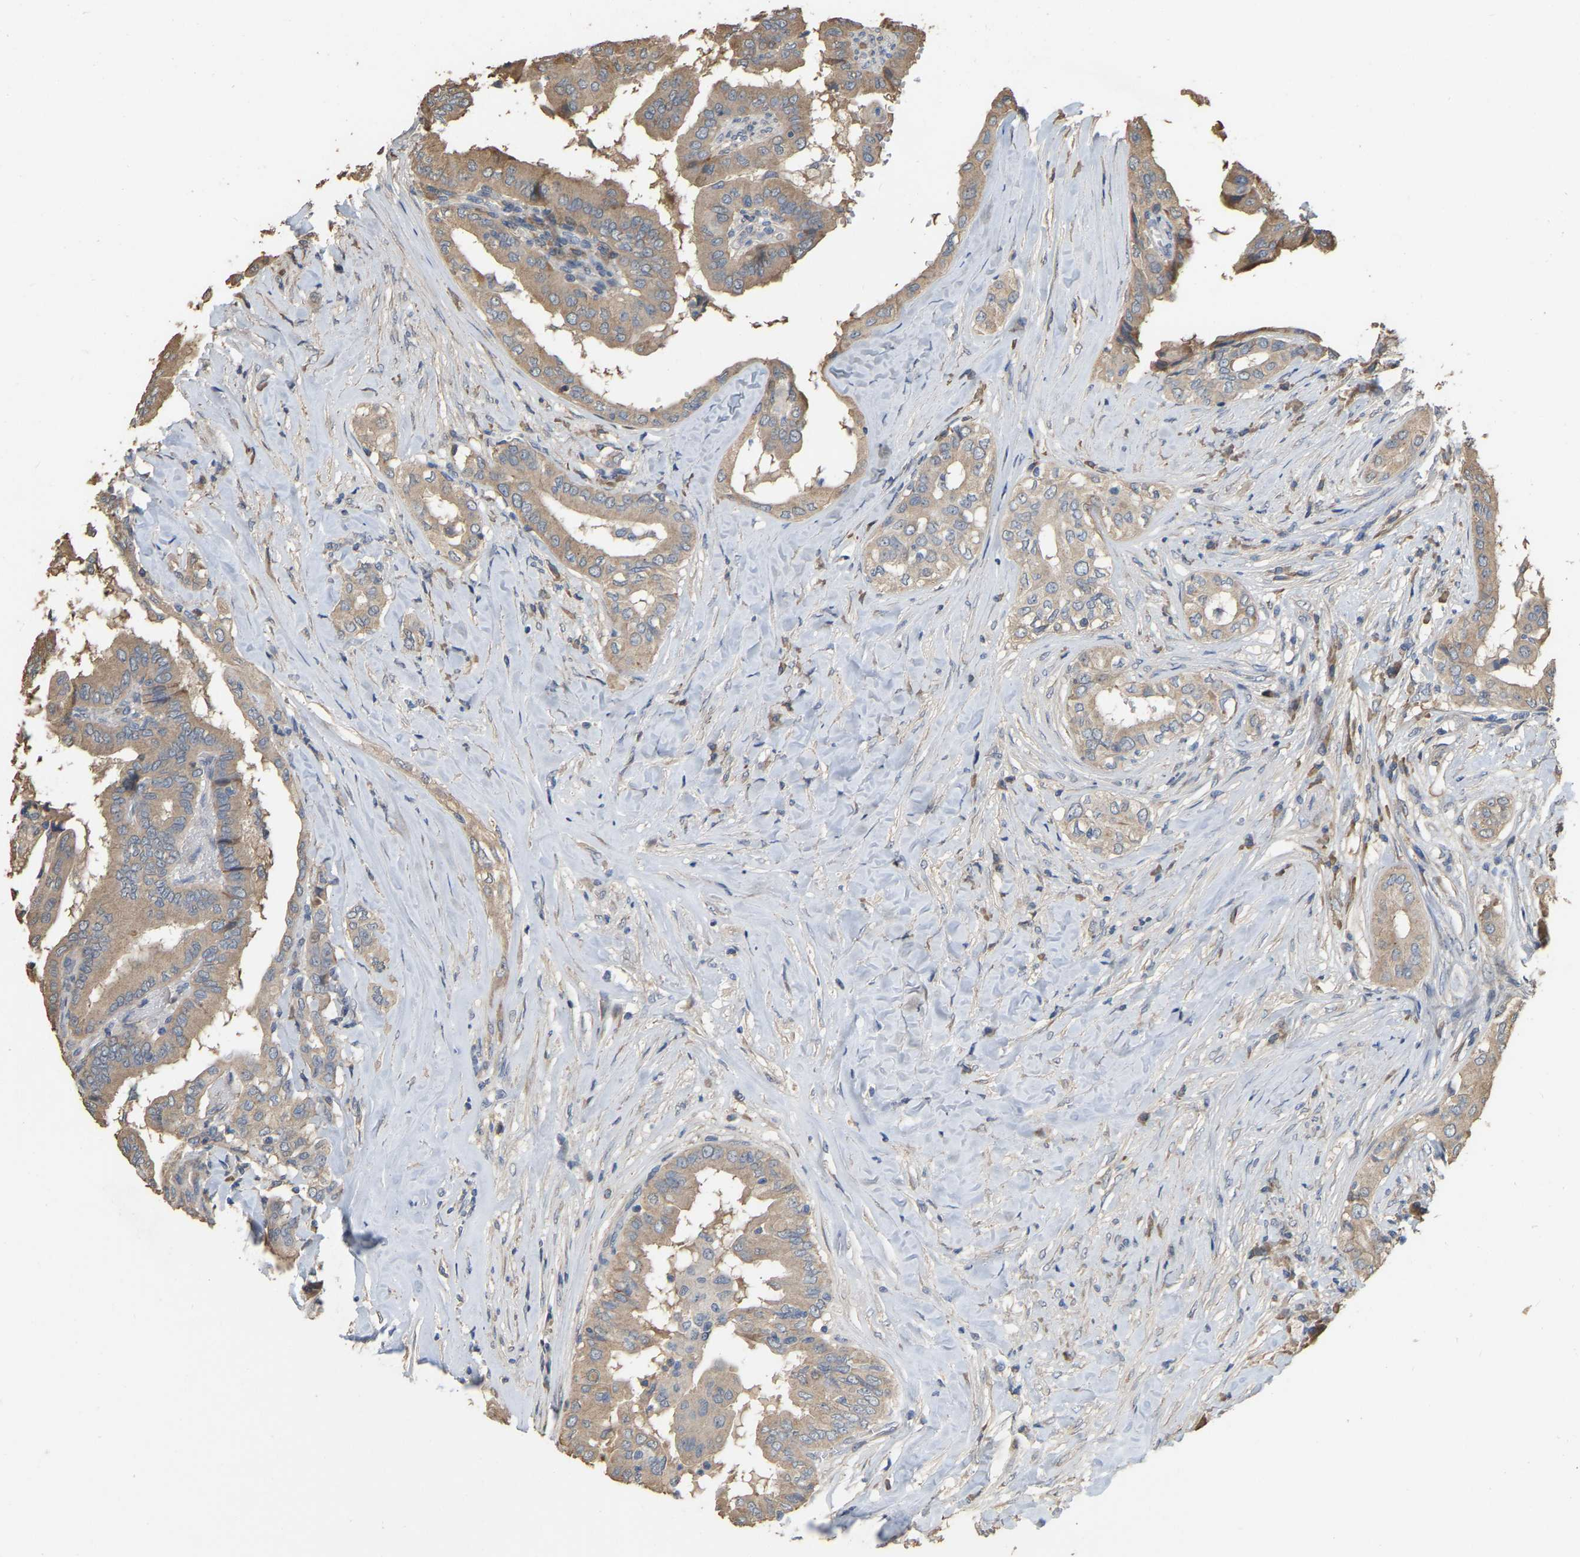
{"staining": {"intensity": "weak", "quantity": ">75%", "location": "cytoplasmic/membranous"}, "tissue": "thyroid cancer", "cell_type": "Tumor cells", "image_type": "cancer", "snomed": [{"axis": "morphology", "description": "Papillary adenocarcinoma, NOS"}, {"axis": "topography", "description": "Thyroid gland"}], "caption": "Protein expression analysis of human thyroid cancer reveals weak cytoplasmic/membranous staining in about >75% of tumor cells. (DAB IHC, brown staining for protein, blue staining for nuclei).", "gene": "NCS1", "patient": {"sex": "male", "age": 33}}